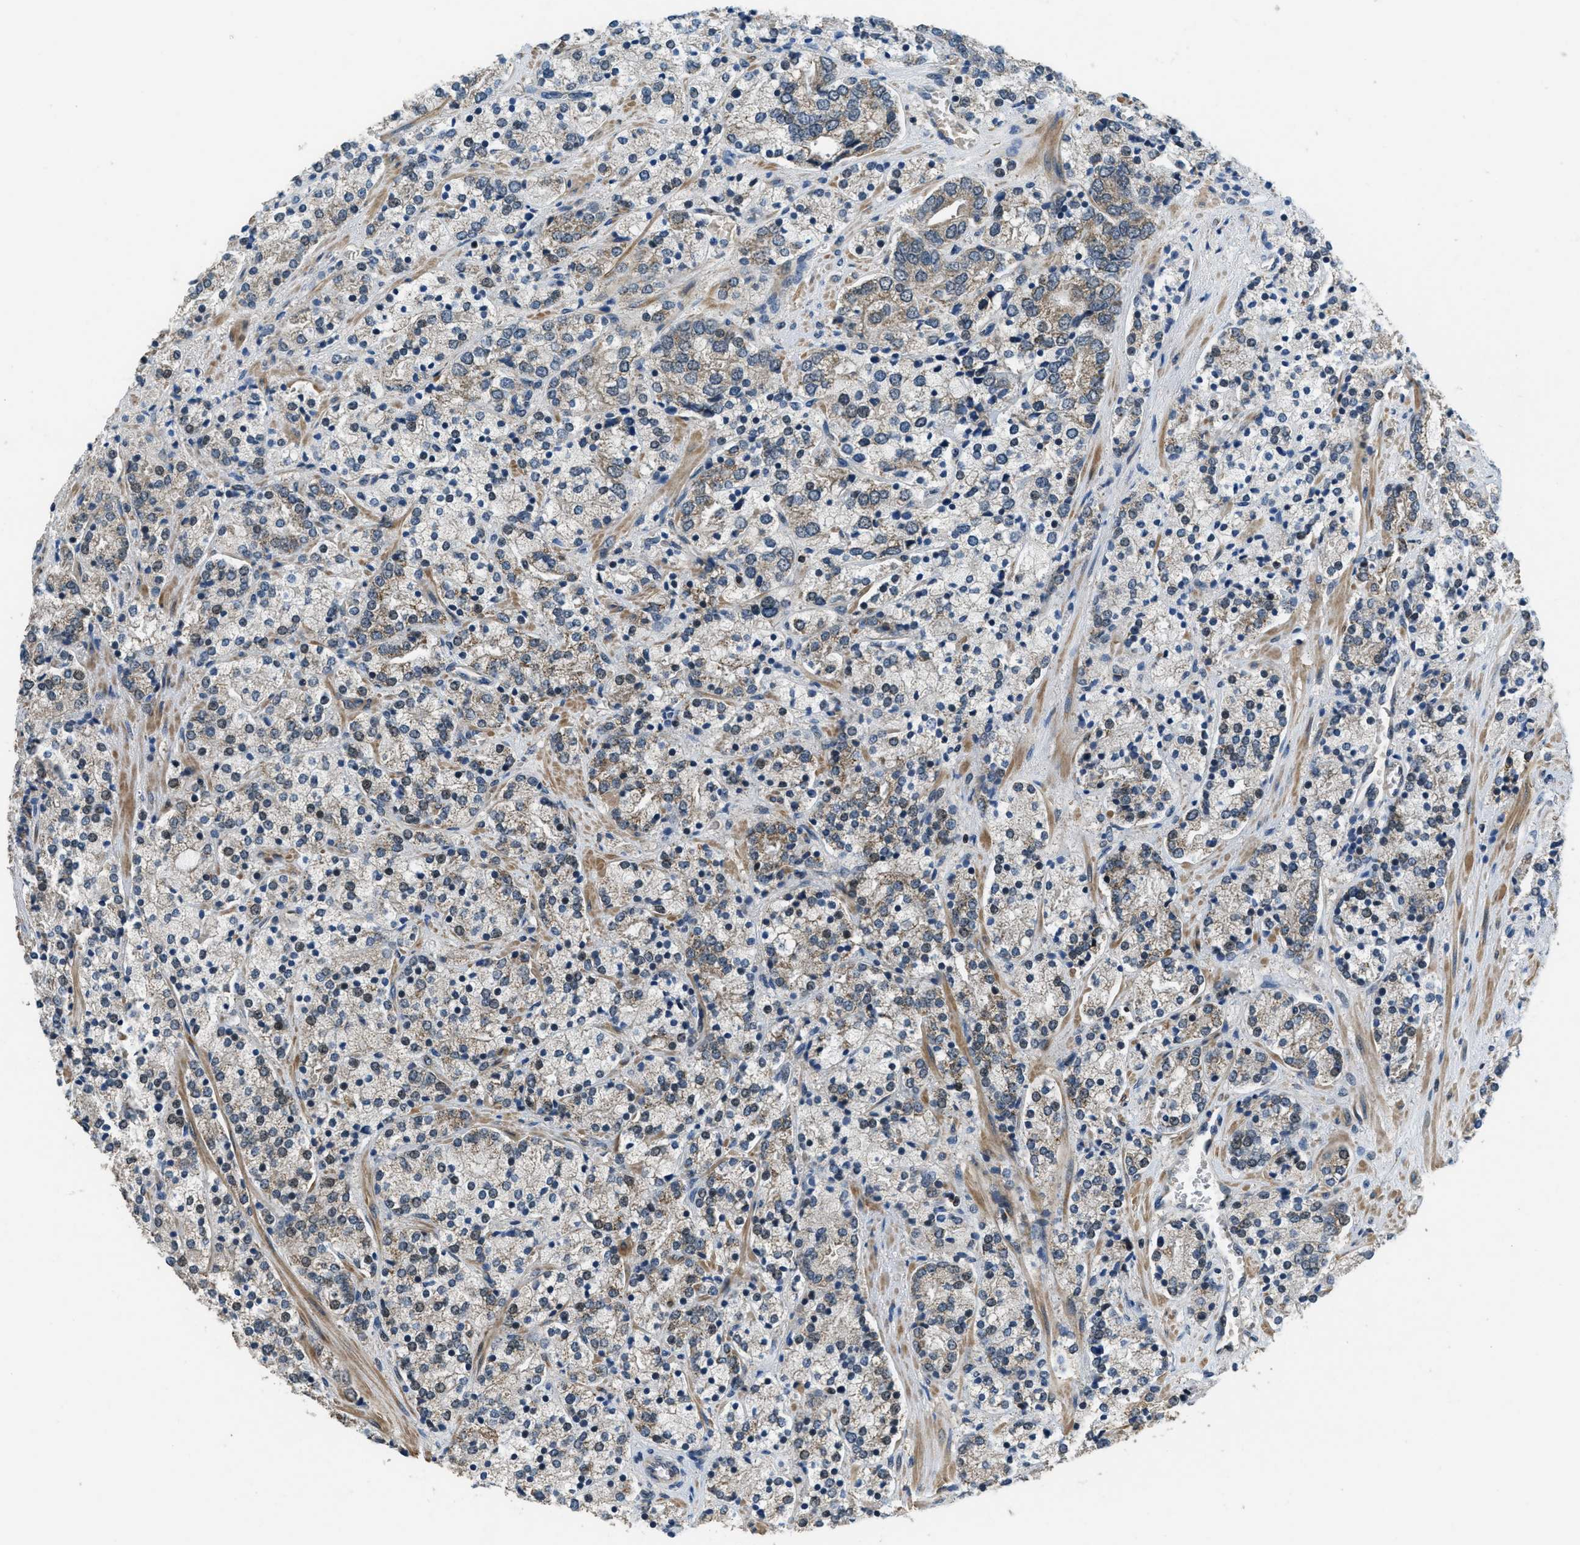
{"staining": {"intensity": "weak", "quantity": ">75%", "location": "cytoplasmic/membranous"}, "tissue": "prostate cancer", "cell_type": "Tumor cells", "image_type": "cancer", "snomed": [{"axis": "morphology", "description": "Adenocarcinoma, High grade"}, {"axis": "topography", "description": "Prostate"}], "caption": "There is low levels of weak cytoplasmic/membranous expression in tumor cells of prostate high-grade adenocarcinoma, as demonstrated by immunohistochemical staining (brown color).", "gene": "NAT1", "patient": {"sex": "male", "age": 71}}